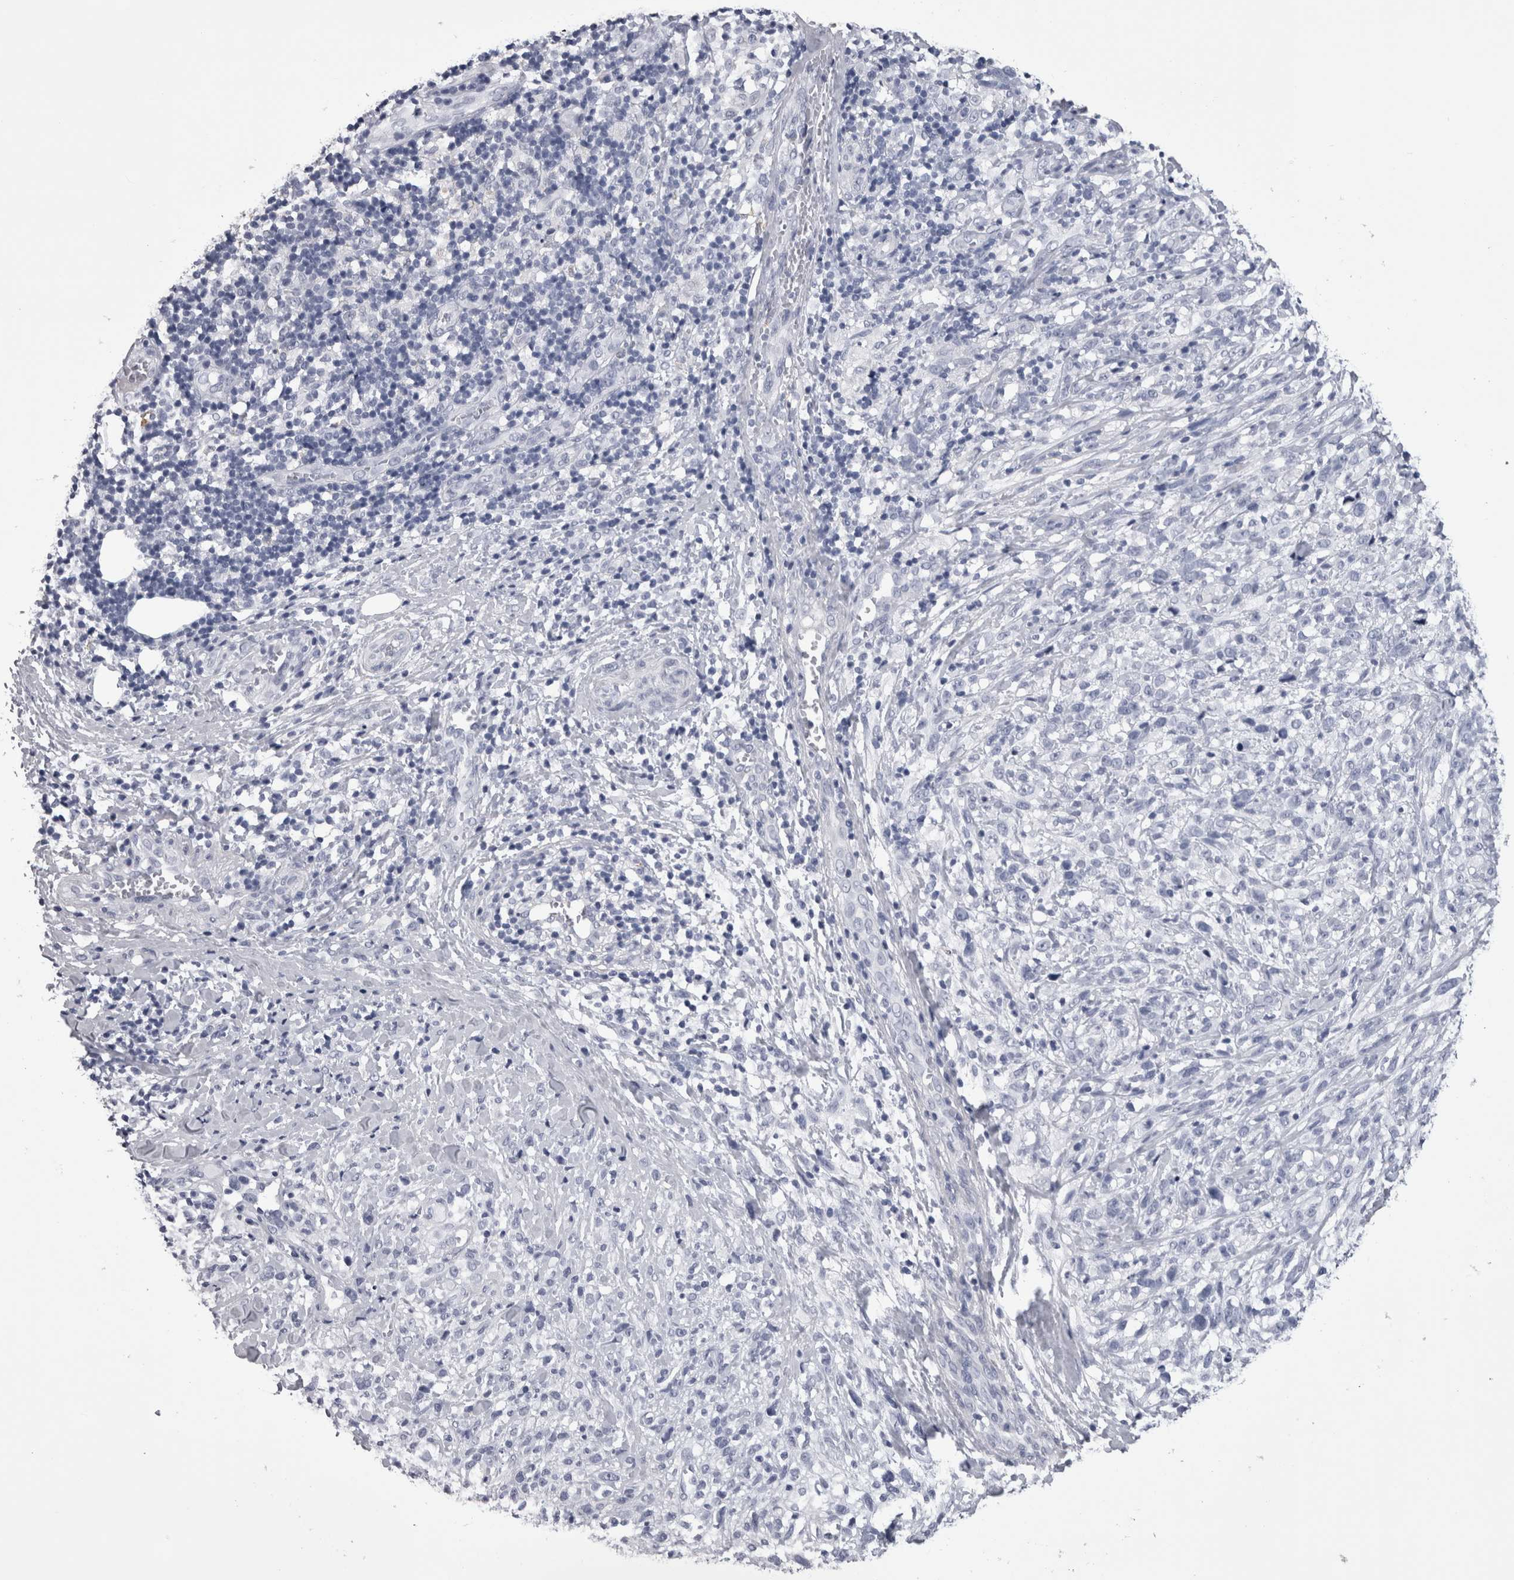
{"staining": {"intensity": "negative", "quantity": "none", "location": "none"}, "tissue": "melanoma", "cell_type": "Tumor cells", "image_type": "cancer", "snomed": [{"axis": "morphology", "description": "Malignant melanoma, NOS"}, {"axis": "topography", "description": "Skin"}], "caption": "Tumor cells are negative for protein expression in human malignant melanoma. The staining is performed using DAB (3,3'-diaminobenzidine) brown chromogen with nuclei counter-stained in using hematoxylin.", "gene": "AFMID", "patient": {"sex": "female", "age": 55}}